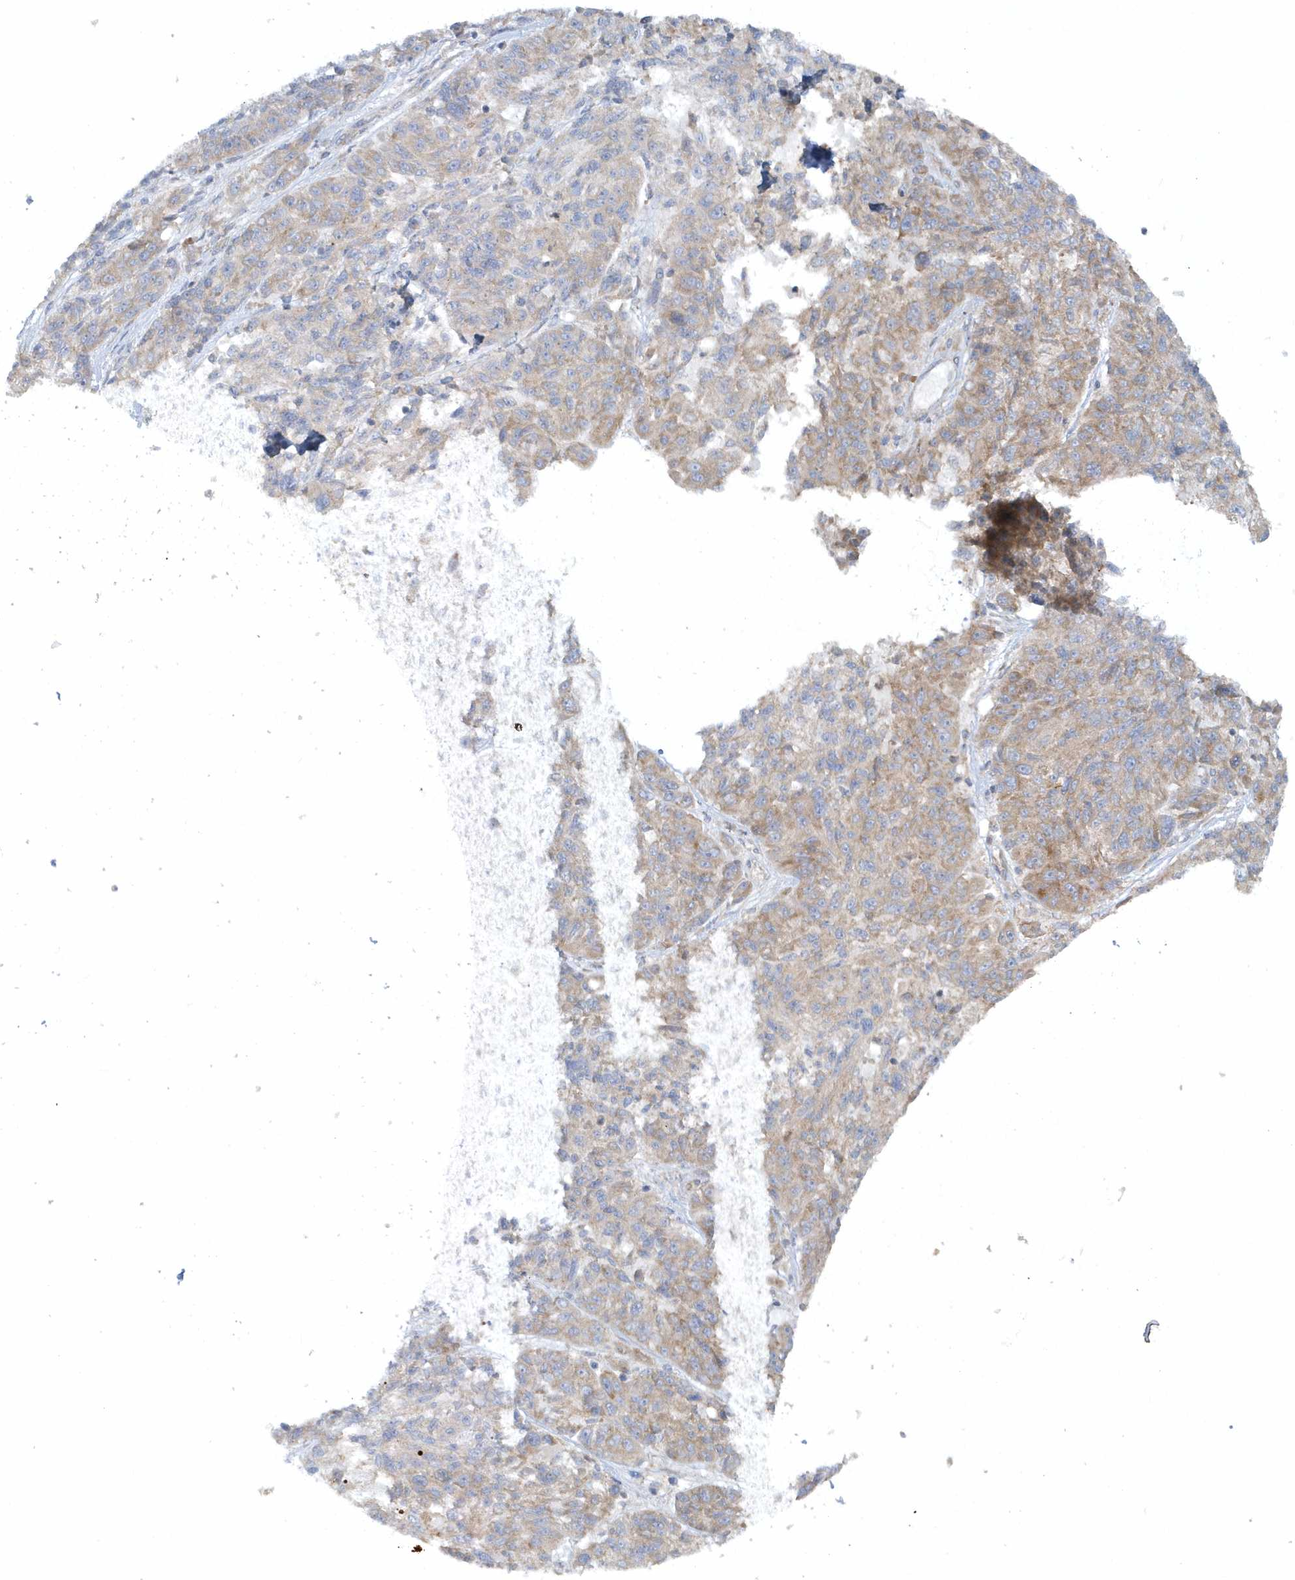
{"staining": {"intensity": "weak", "quantity": "<25%", "location": "cytoplasmic/membranous"}, "tissue": "melanoma", "cell_type": "Tumor cells", "image_type": "cancer", "snomed": [{"axis": "morphology", "description": "Malignant melanoma, NOS"}, {"axis": "topography", "description": "Skin"}], "caption": "Immunohistochemistry photomicrograph of malignant melanoma stained for a protein (brown), which reveals no positivity in tumor cells. Nuclei are stained in blue.", "gene": "CNOT10", "patient": {"sex": "male", "age": 53}}